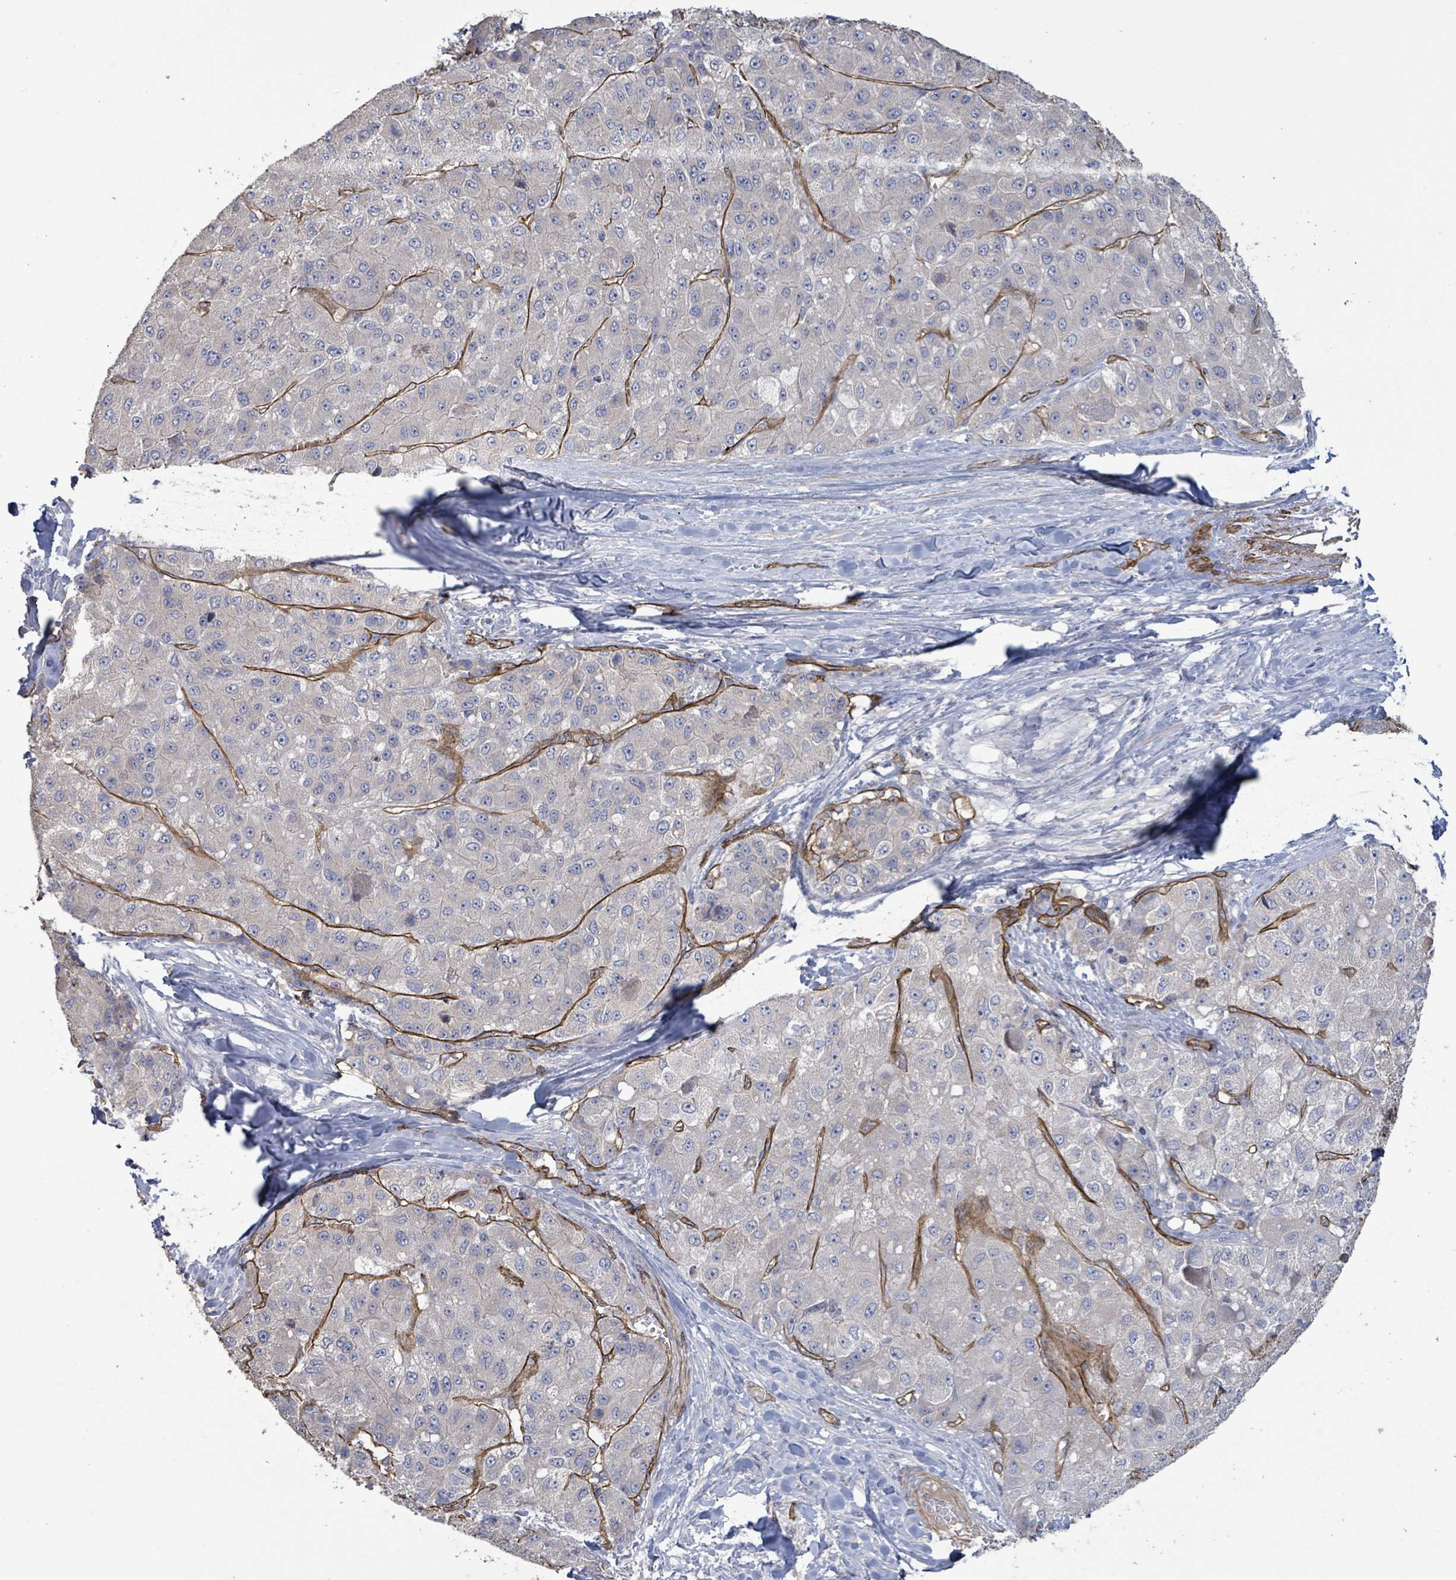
{"staining": {"intensity": "negative", "quantity": "none", "location": "none"}, "tissue": "liver cancer", "cell_type": "Tumor cells", "image_type": "cancer", "snomed": [{"axis": "morphology", "description": "Carcinoma, Hepatocellular, NOS"}, {"axis": "topography", "description": "Liver"}], "caption": "There is no significant positivity in tumor cells of liver hepatocellular carcinoma.", "gene": "KANK3", "patient": {"sex": "male", "age": 80}}